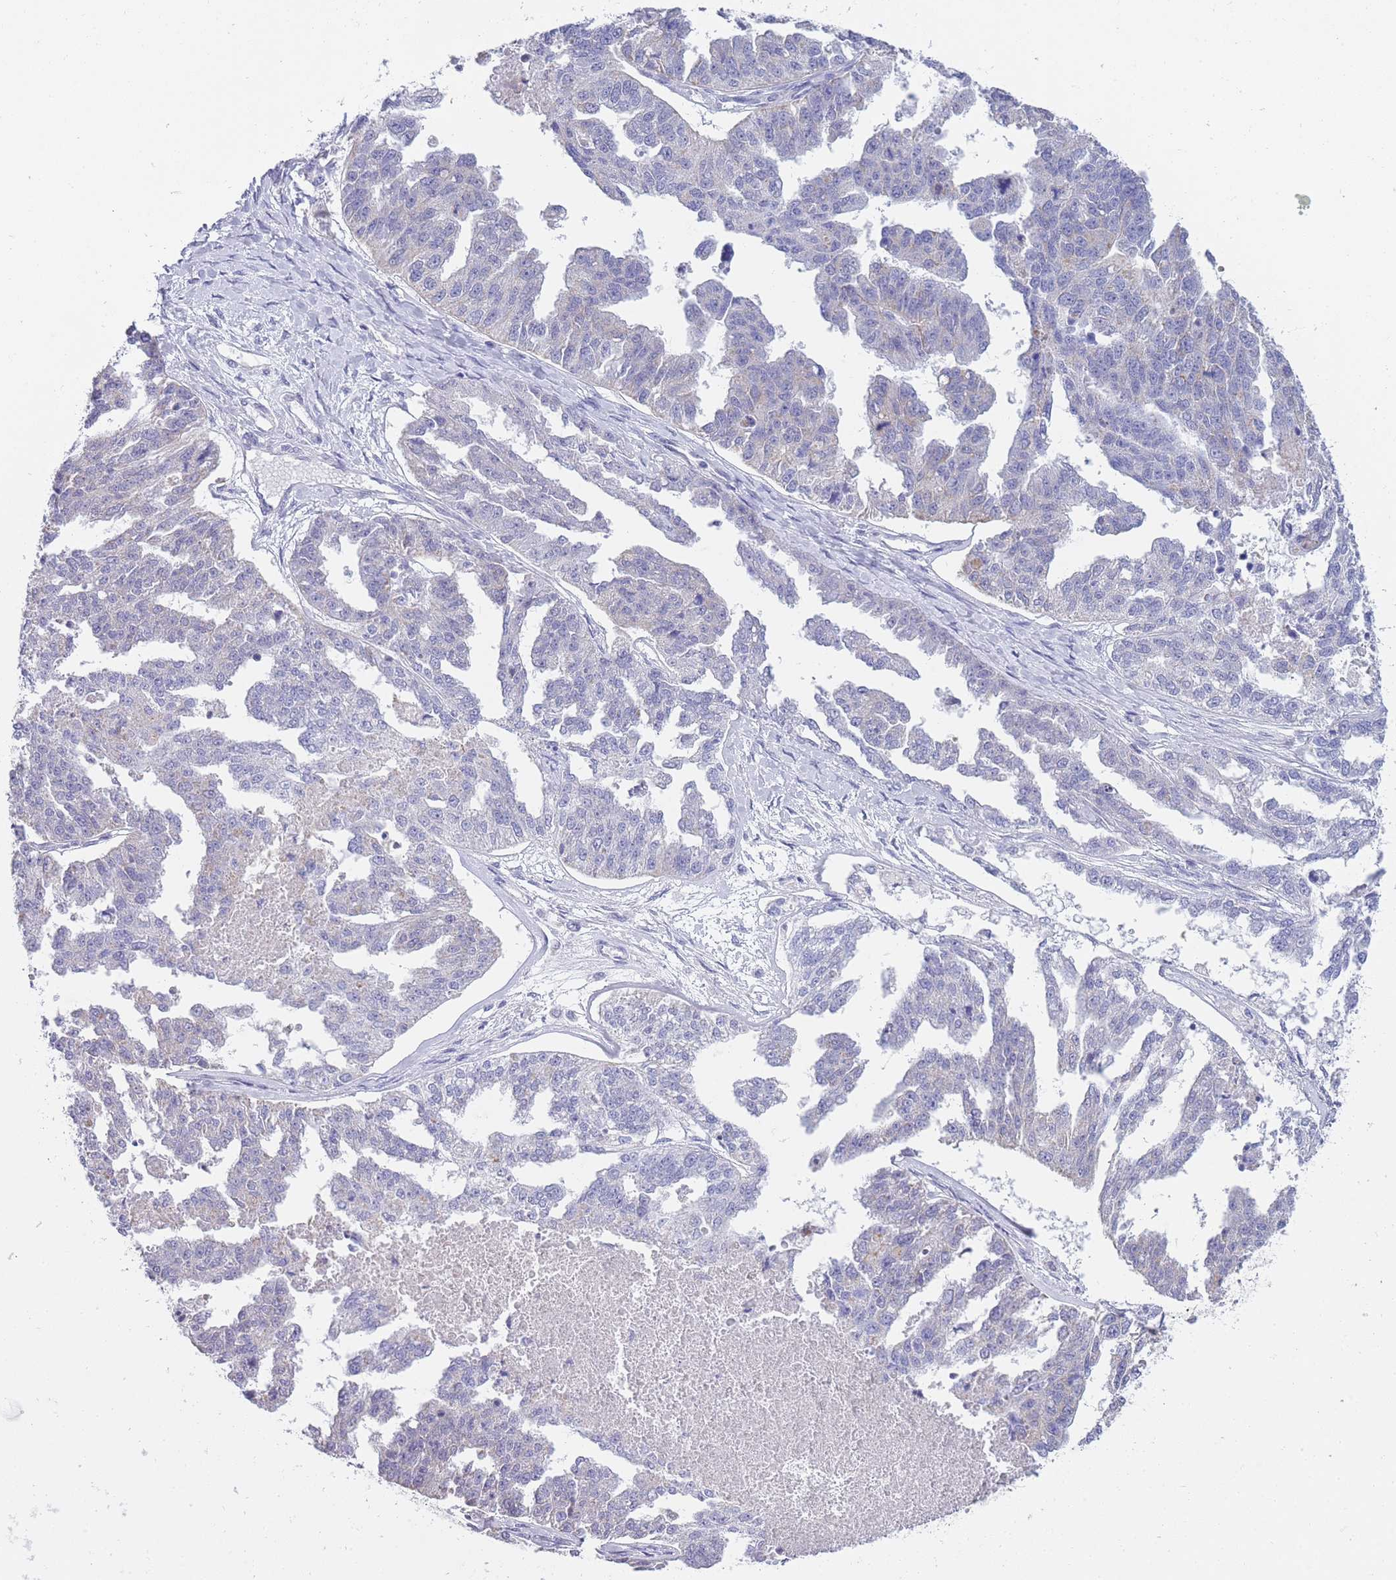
{"staining": {"intensity": "negative", "quantity": "none", "location": "none"}, "tissue": "ovarian cancer", "cell_type": "Tumor cells", "image_type": "cancer", "snomed": [{"axis": "morphology", "description": "Cystadenocarcinoma, serous, NOS"}, {"axis": "topography", "description": "Ovary"}], "caption": "An IHC micrograph of ovarian cancer (serous cystadenocarcinoma) is shown. There is no staining in tumor cells of ovarian cancer (serous cystadenocarcinoma).", "gene": "FRAT2", "patient": {"sex": "female", "age": 58}}